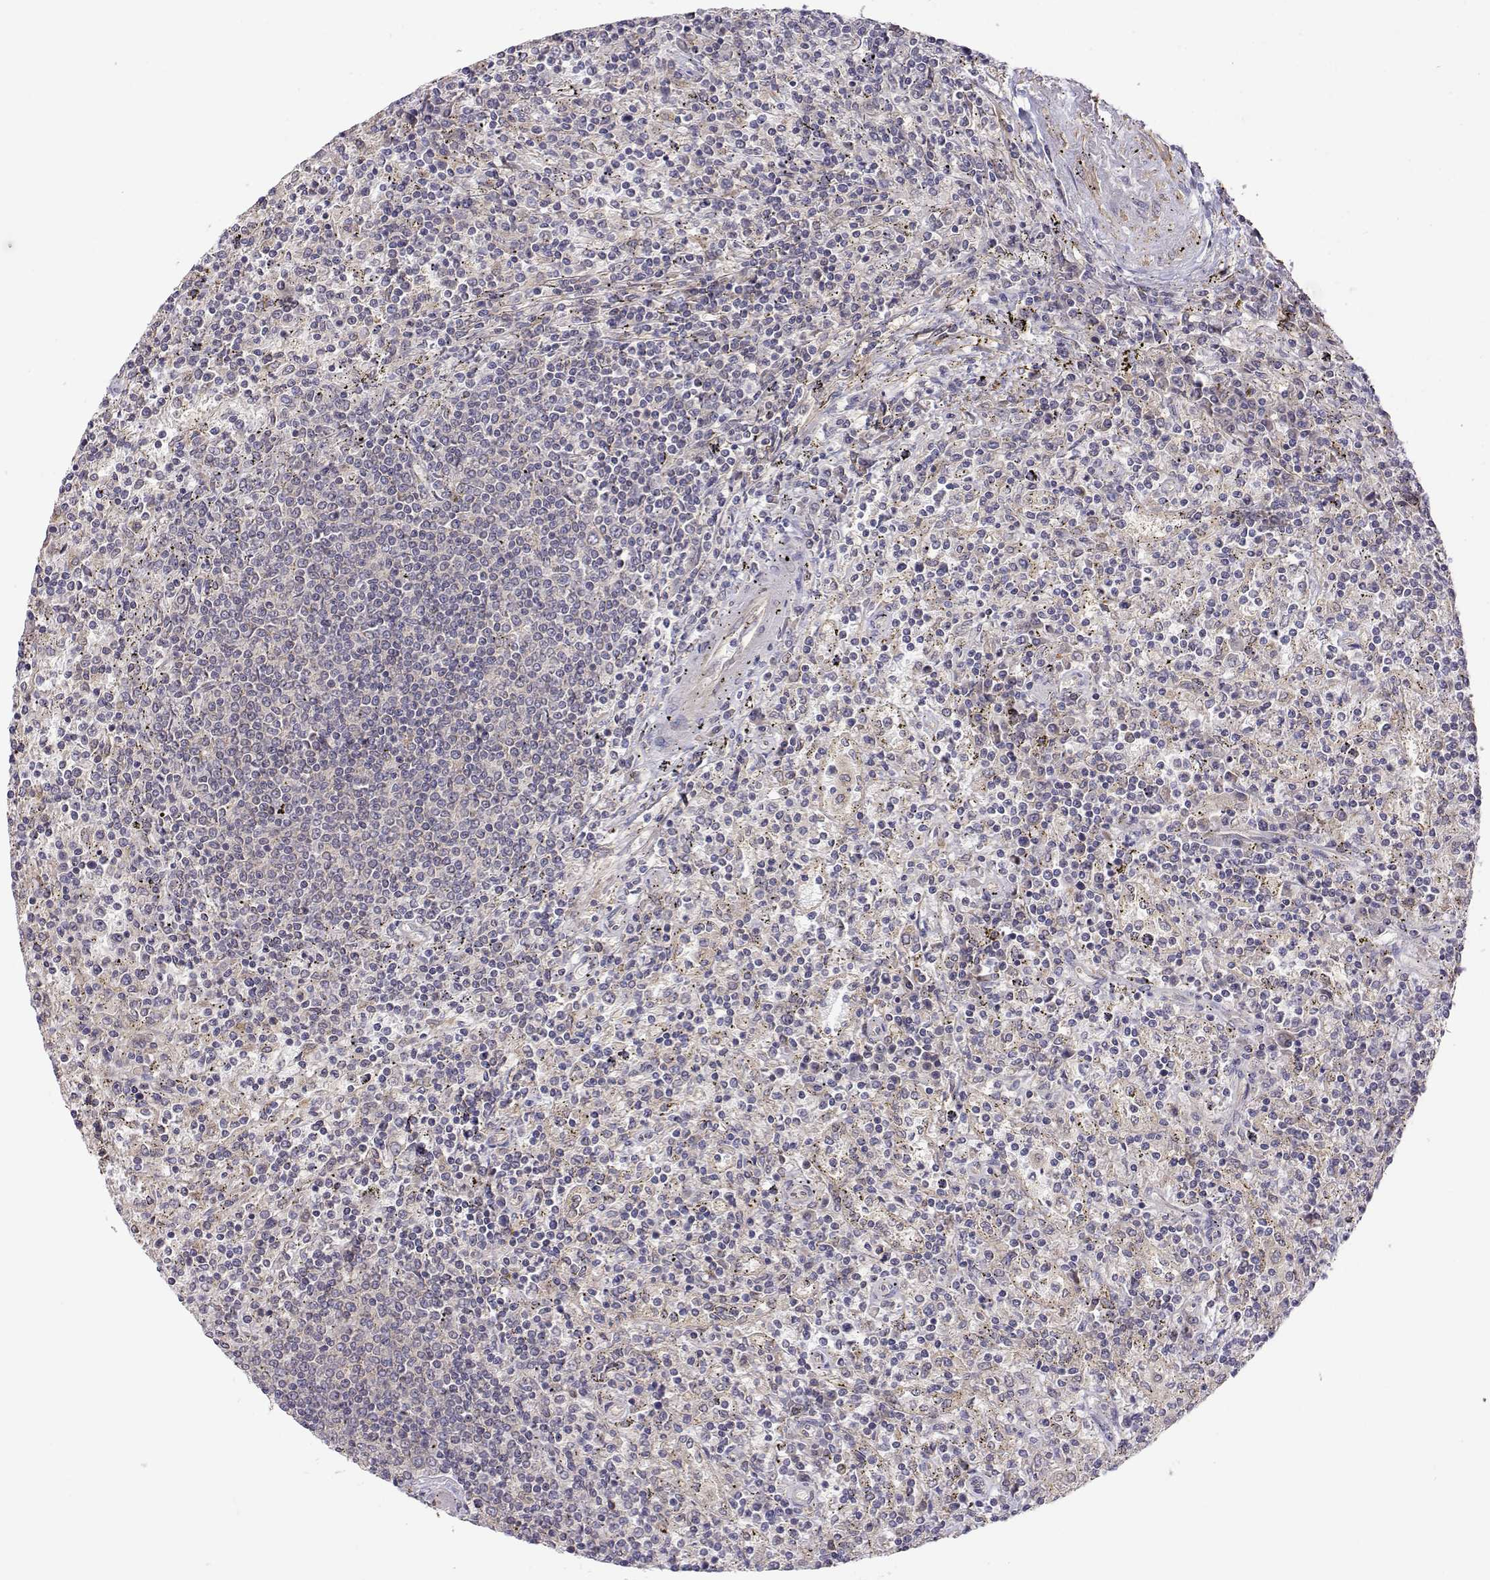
{"staining": {"intensity": "weak", "quantity": ">75%", "location": "cytoplasmic/membranous"}, "tissue": "lymphoma", "cell_type": "Tumor cells", "image_type": "cancer", "snomed": [{"axis": "morphology", "description": "Malignant lymphoma, non-Hodgkin's type, Low grade"}, {"axis": "topography", "description": "Spleen"}], "caption": "This is an image of immunohistochemistry (IHC) staining of lymphoma, which shows weak staining in the cytoplasmic/membranous of tumor cells.", "gene": "PAIP1", "patient": {"sex": "male", "age": 62}}